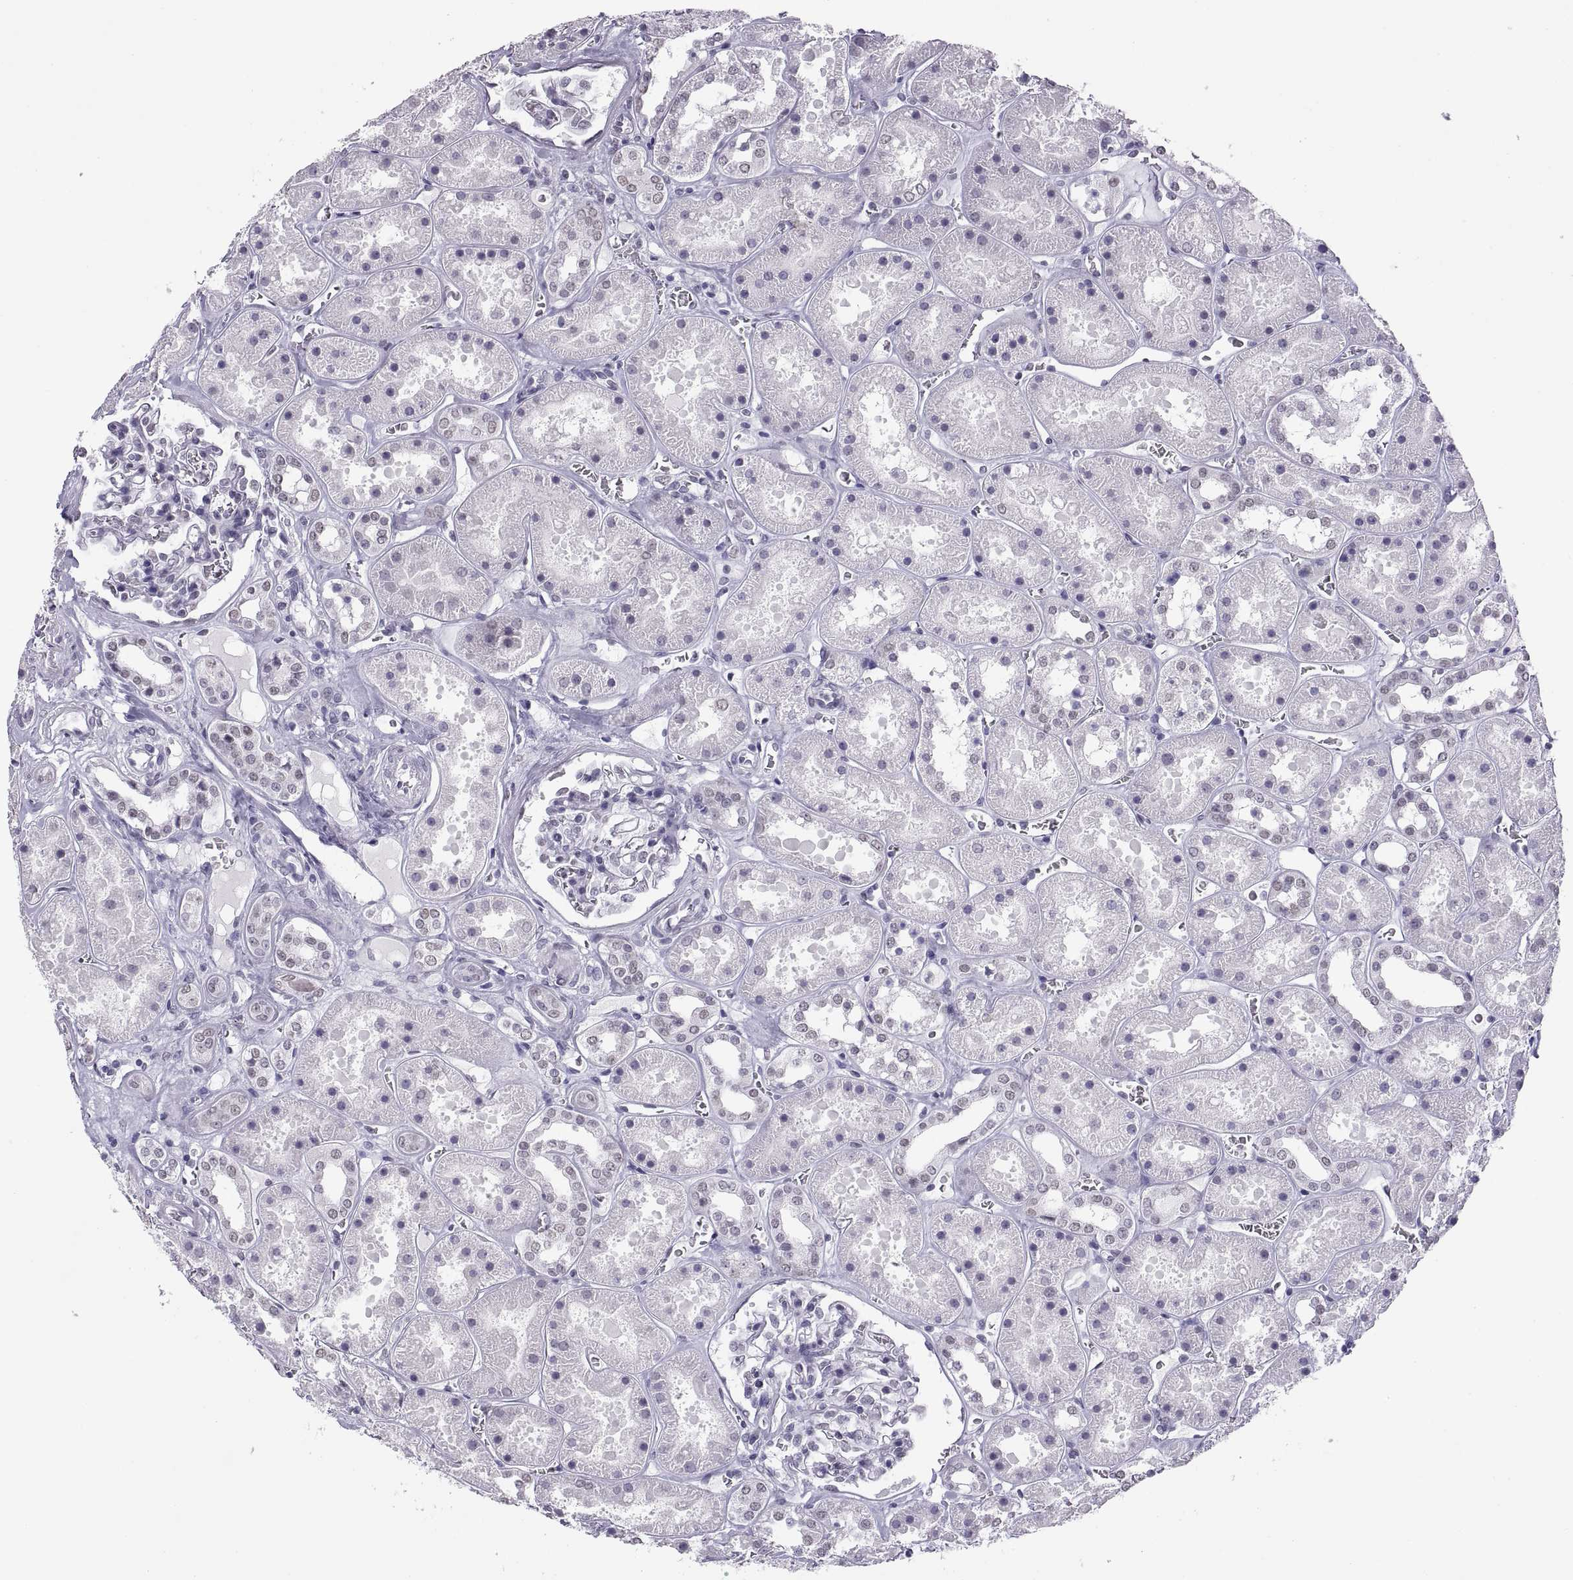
{"staining": {"intensity": "negative", "quantity": "none", "location": "none"}, "tissue": "kidney", "cell_type": "Cells in glomeruli", "image_type": "normal", "snomed": [{"axis": "morphology", "description": "Normal tissue, NOS"}, {"axis": "topography", "description": "Kidney"}], "caption": "High power microscopy photomicrograph of an immunohistochemistry (IHC) image of unremarkable kidney, revealing no significant expression in cells in glomeruli. (Brightfield microscopy of DAB (3,3'-diaminobenzidine) immunohistochemistry at high magnification).", "gene": "CARTPT", "patient": {"sex": "female", "age": 41}}